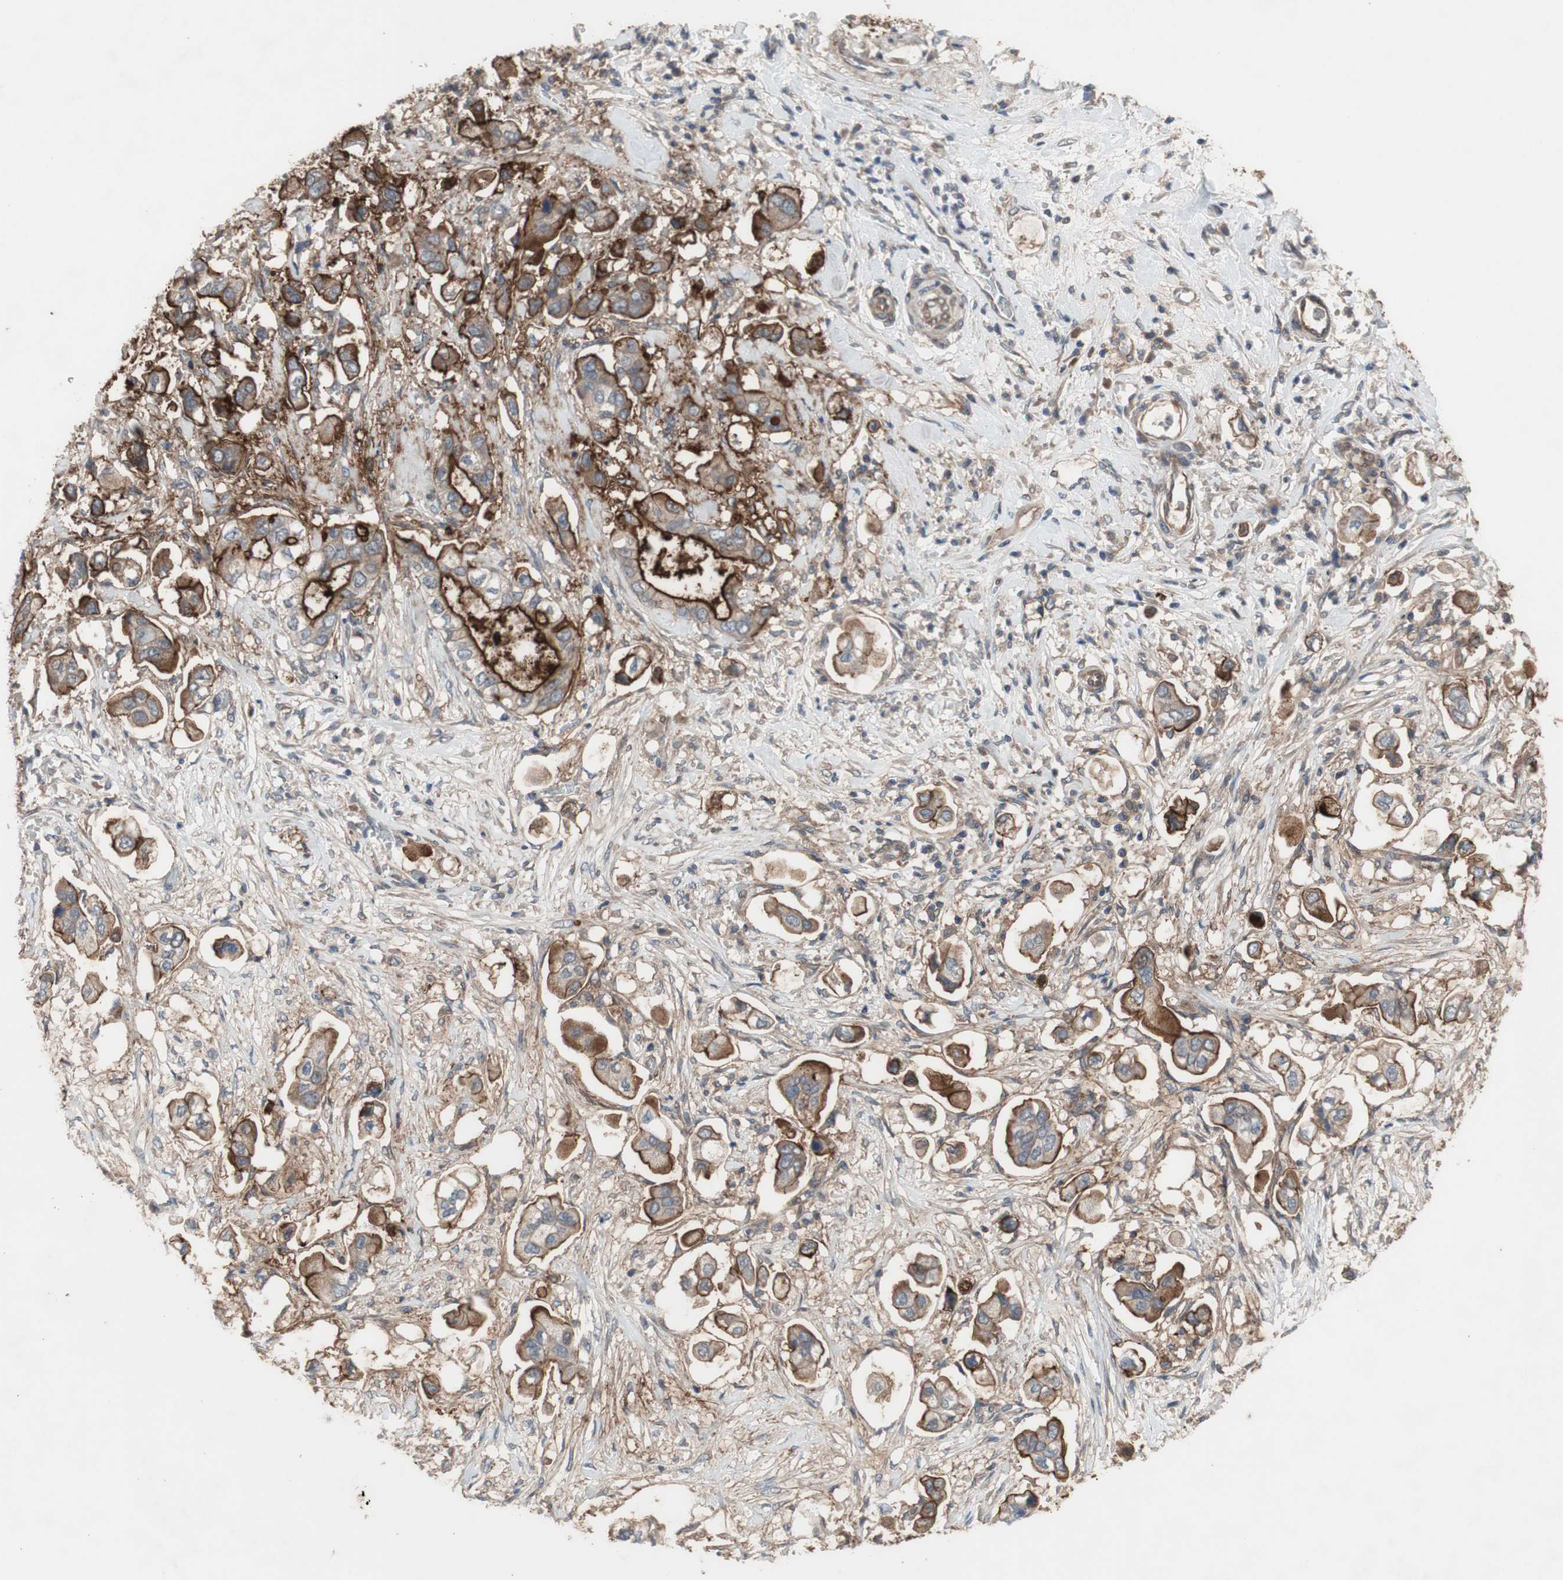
{"staining": {"intensity": "moderate", "quantity": ">75%", "location": "cytoplasmic/membranous"}, "tissue": "stomach cancer", "cell_type": "Tumor cells", "image_type": "cancer", "snomed": [{"axis": "morphology", "description": "Adenocarcinoma, NOS"}, {"axis": "topography", "description": "Stomach"}], "caption": "An IHC micrograph of tumor tissue is shown. Protein staining in brown shows moderate cytoplasmic/membranous positivity in stomach cancer within tumor cells. The protein is shown in brown color, while the nuclei are stained blue.", "gene": "OAZ1", "patient": {"sex": "male", "age": 62}}